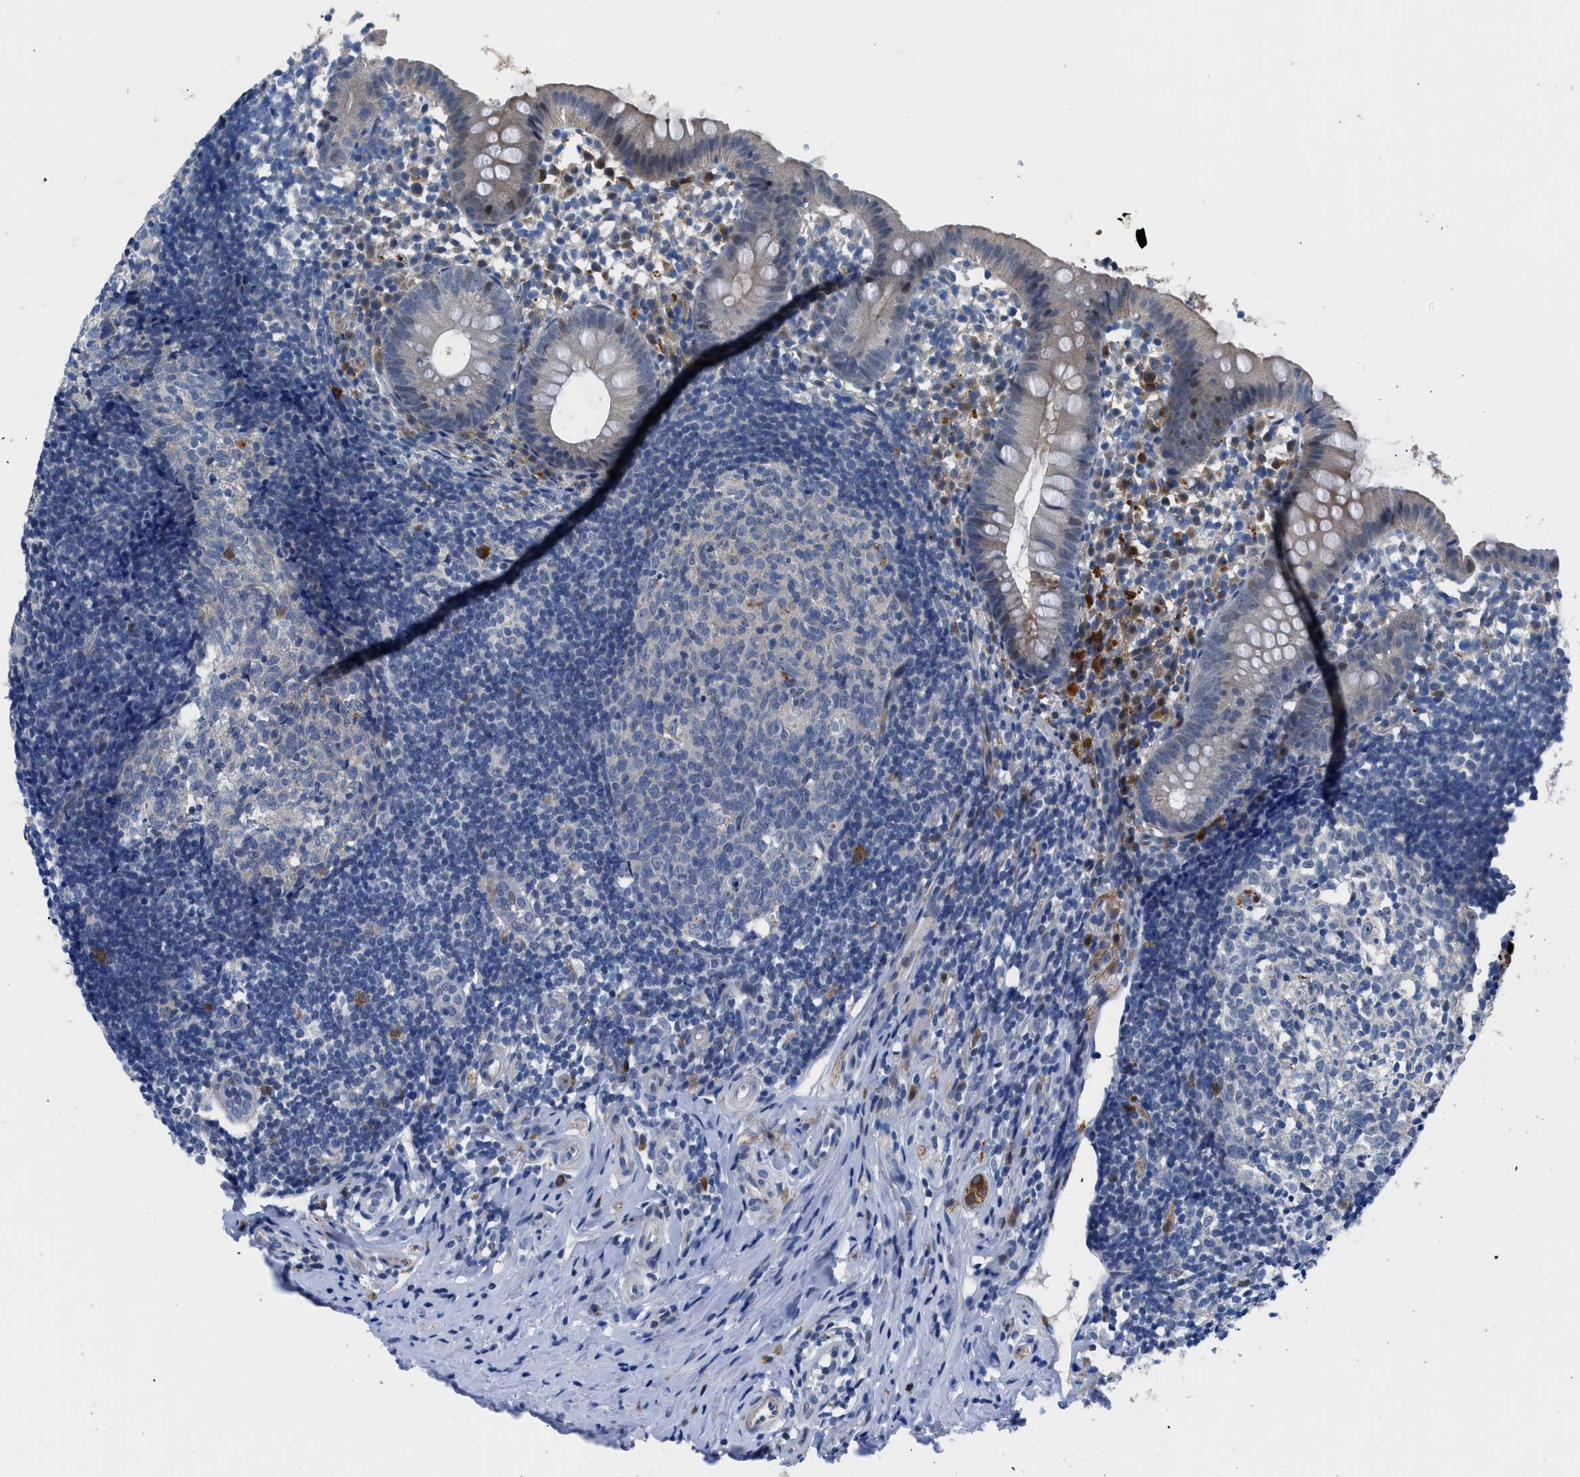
{"staining": {"intensity": "moderate", "quantity": ">75%", "location": "cytoplasmic/membranous"}, "tissue": "appendix", "cell_type": "Glandular cells", "image_type": "normal", "snomed": [{"axis": "morphology", "description": "Normal tissue, NOS"}, {"axis": "topography", "description": "Appendix"}], "caption": "Appendix stained with DAB immunohistochemistry shows medium levels of moderate cytoplasmic/membranous expression in about >75% of glandular cells. Nuclei are stained in blue.", "gene": "UAP1", "patient": {"sex": "female", "age": 20}}